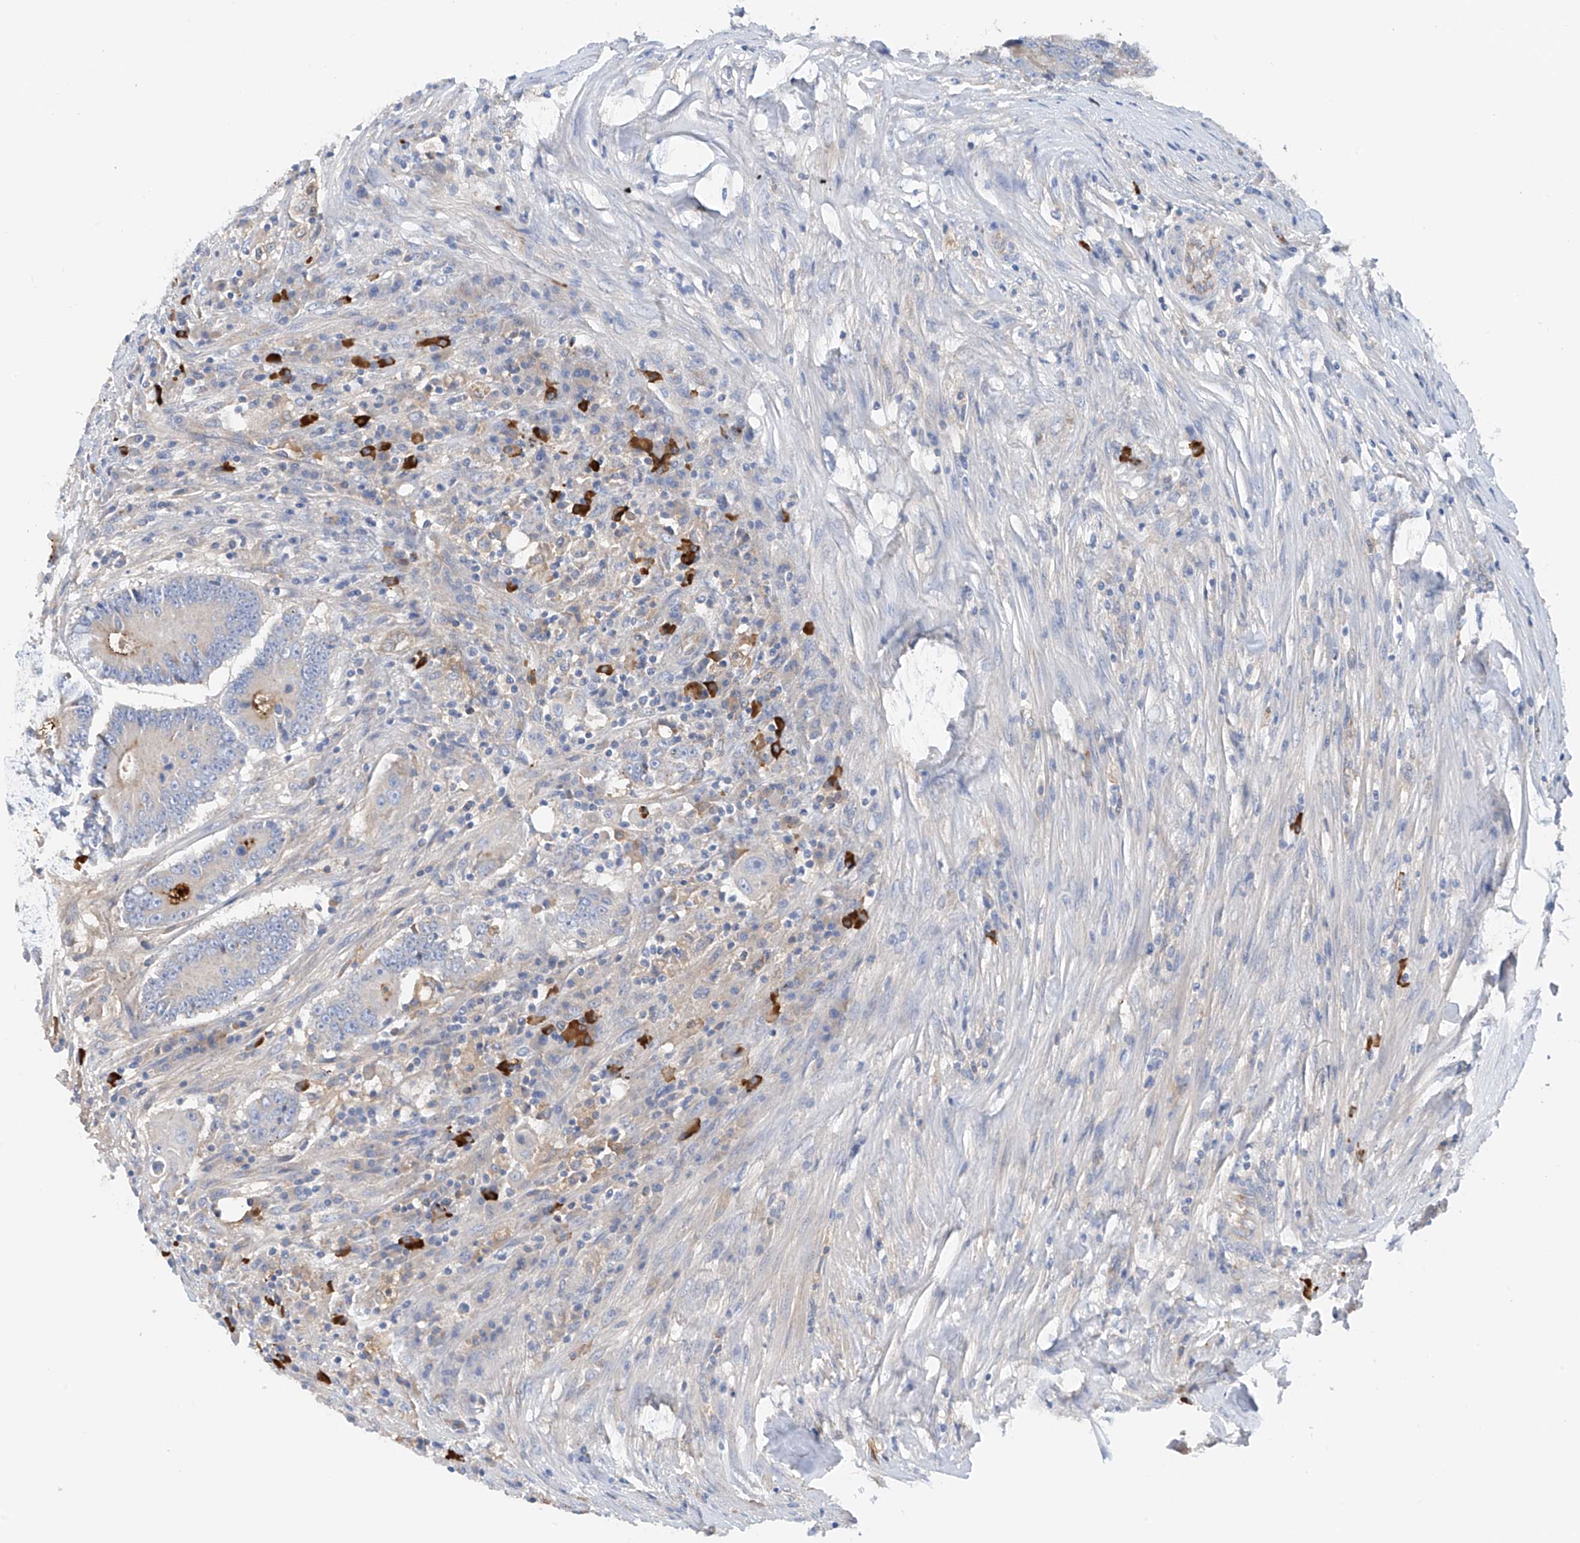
{"staining": {"intensity": "negative", "quantity": "none", "location": "none"}, "tissue": "colorectal cancer", "cell_type": "Tumor cells", "image_type": "cancer", "snomed": [{"axis": "morphology", "description": "Adenocarcinoma, NOS"}, {"axis": "topography", "description": "Colon"}], "caption": "A histopathology image of human colorectal cancer (adenocarcinoma) is negative for staining in tumor cells. Nuclei are stained in blue.", "gene": "SLC5A11", "patient": {"sex": "male", "age": 83}}